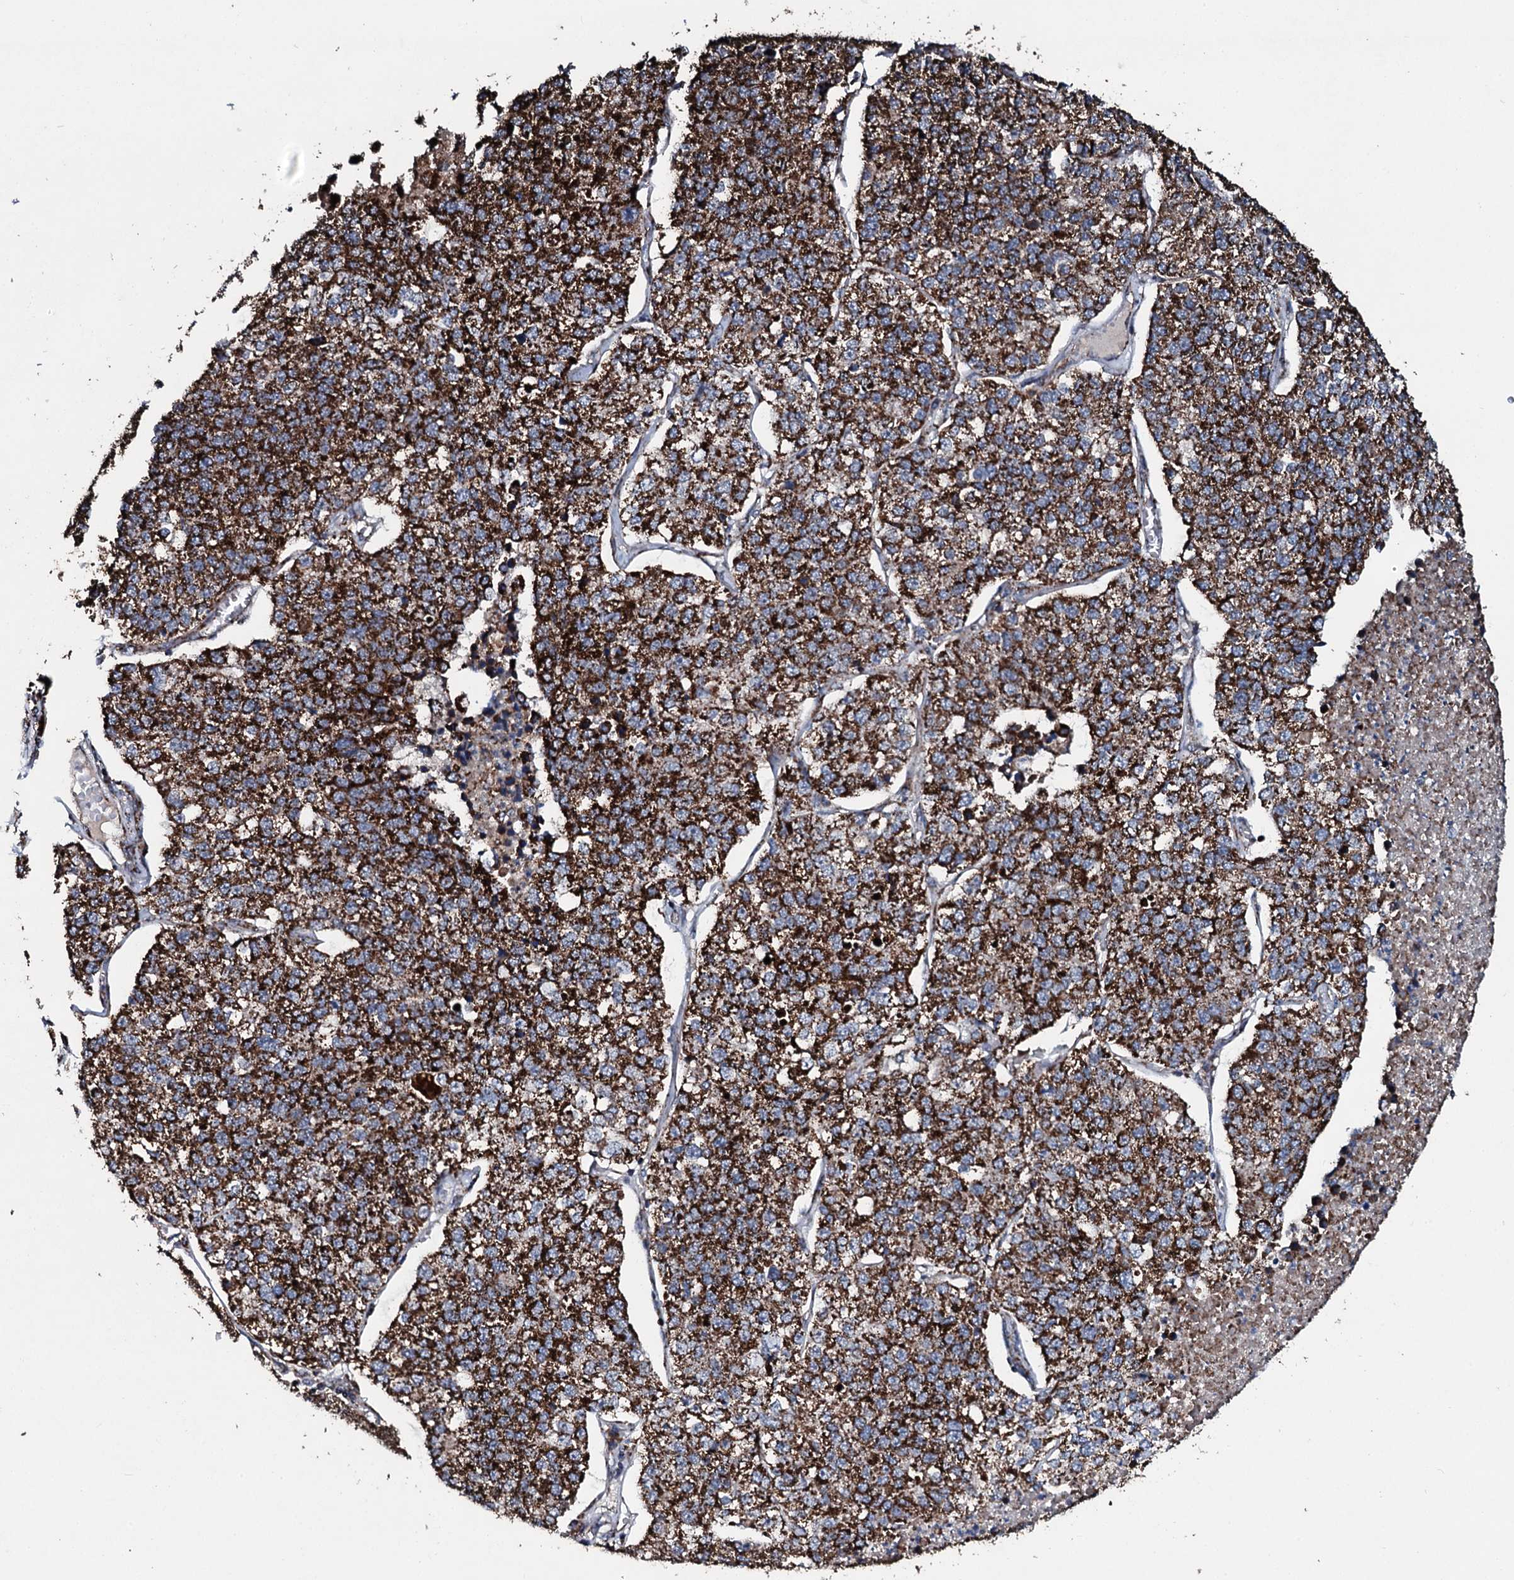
{"staining": {"intensity": "strong", "quantity": ">75%", "location": "cytoplasmic/membranous"}, "tissue": "lung cancer", "cell_type": "Tumor cells", "image_type": "cancer", "snomed": [{"axis": "morphology", "description": "Adenocarcinoma, NOS"}, {"axis": "topography", "description": "Lung"}], "caption": "A micrograph of adenocarcinoma (lung) stained for a protein displays strong cytoplasmic/membranous brown staining in tumor cells.", "gene": "DYNC2I2", "patient": {"sex": "male", "age": 49}}